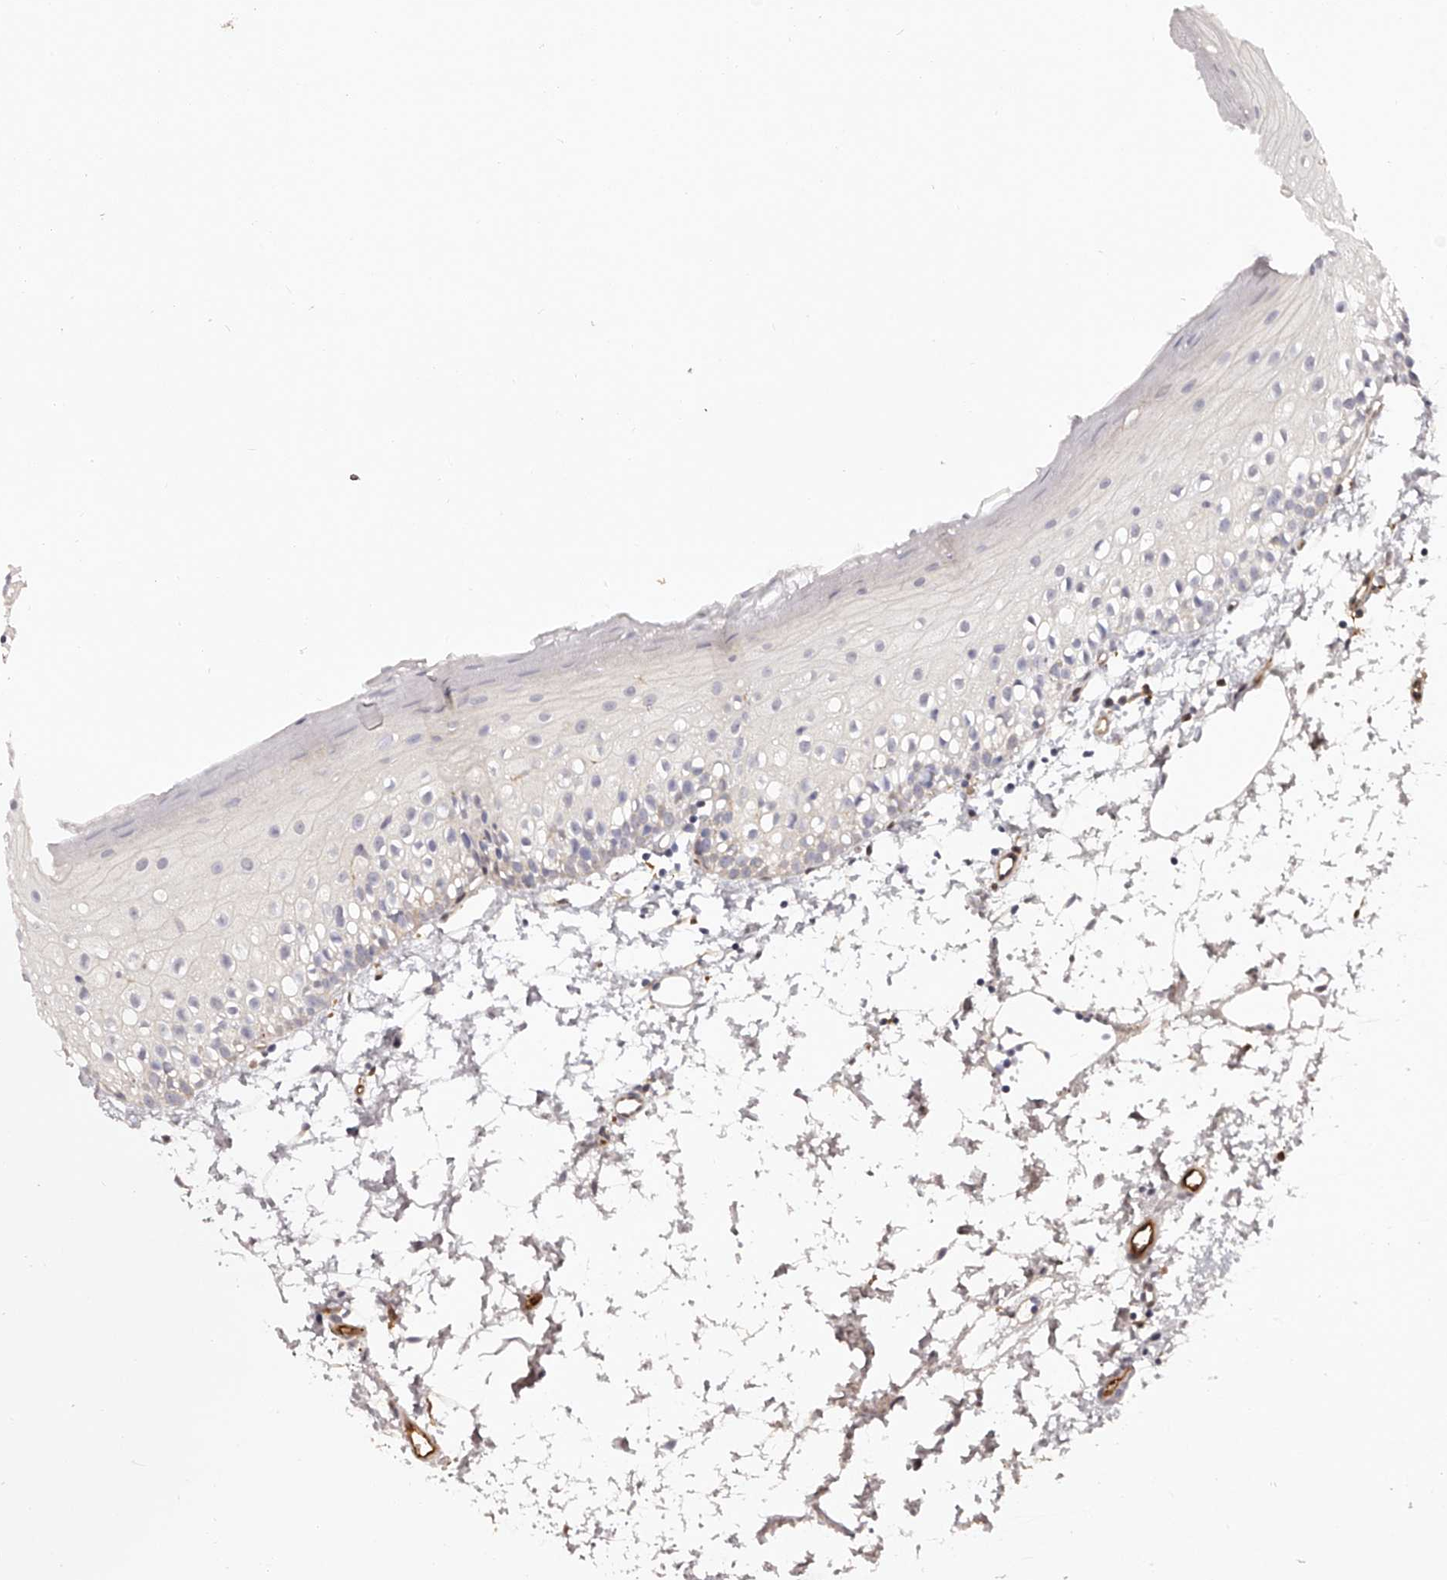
{"staining": {"intensity": "weak", "quantity": "<25%", "location": "cytoplasmic/membranous"}, "tissue": "oral mucosa", "cell_type": "Squamous epithelial cells", "image_type": "normal", "snomed": [{"axis": "morphology", "description": "Normal tissue, NOS"}, {"axis": "topography", "description": "Oral tissue"}], "caption": "Immunohistochemistry micrograph of benign oral mucosa stained for a protein (brown), which shows no expression in squamous epithelial cells.", "gene": "LAP3", "patient": {"sex": "male", "age": 28}}